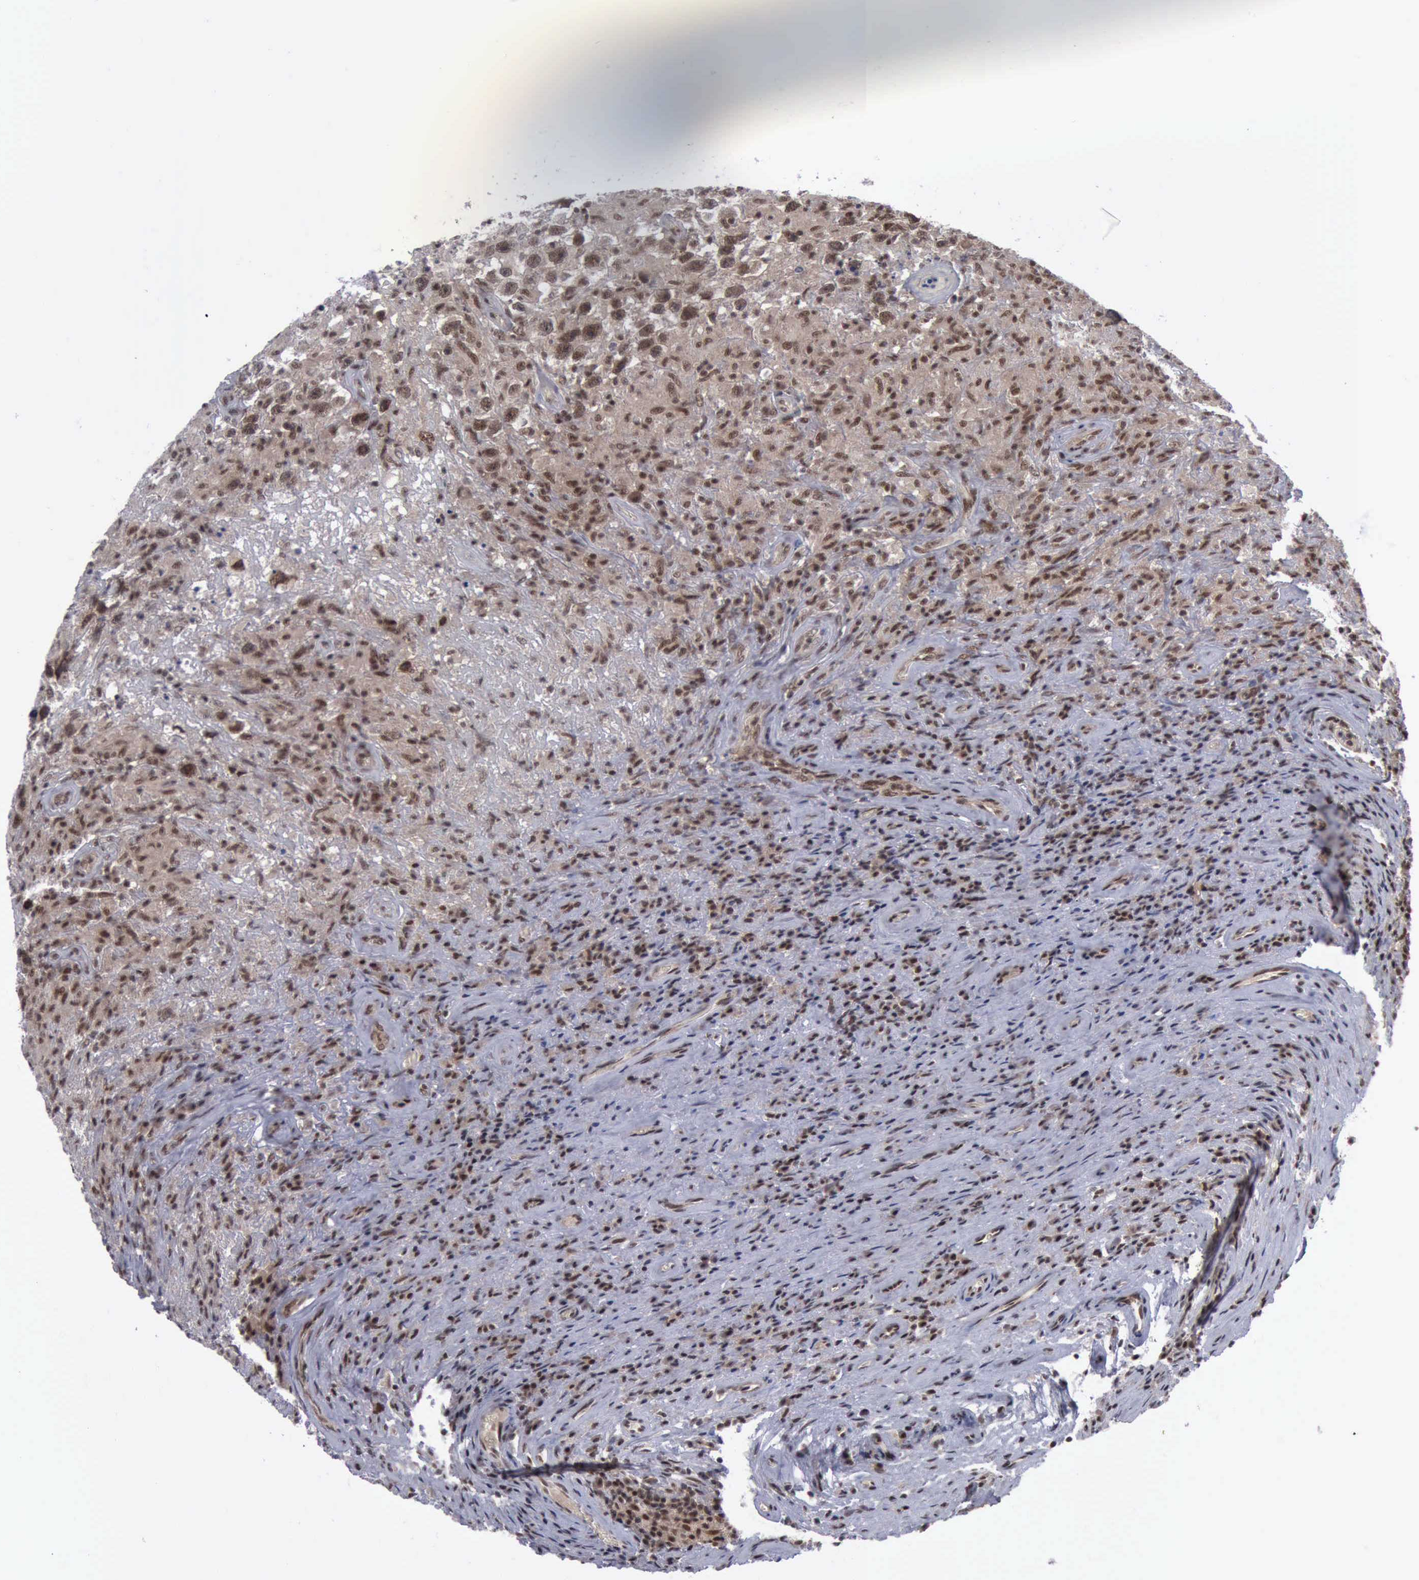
{"staining": {"intensity": "moderate", "quantity": ">75%", "location": "cytoplasmic/membranous,nuclear"}, "tissue": "testis cancer", "cell_type": "Tumor cells", "image_type": "cancer", "snomed": [{"axis": "morphology", "description": "Seminoma, NOS"}, {"axis": "topography", "description": "Testis"}], "caption": "Testis cancer (seminoma) tissue reveals moderate cytoplasmic/membranous and nuclear positivity in approximately >75% of tumor cells", "gene": "ATM", "patient": {"sex": "male", "age": 34}}